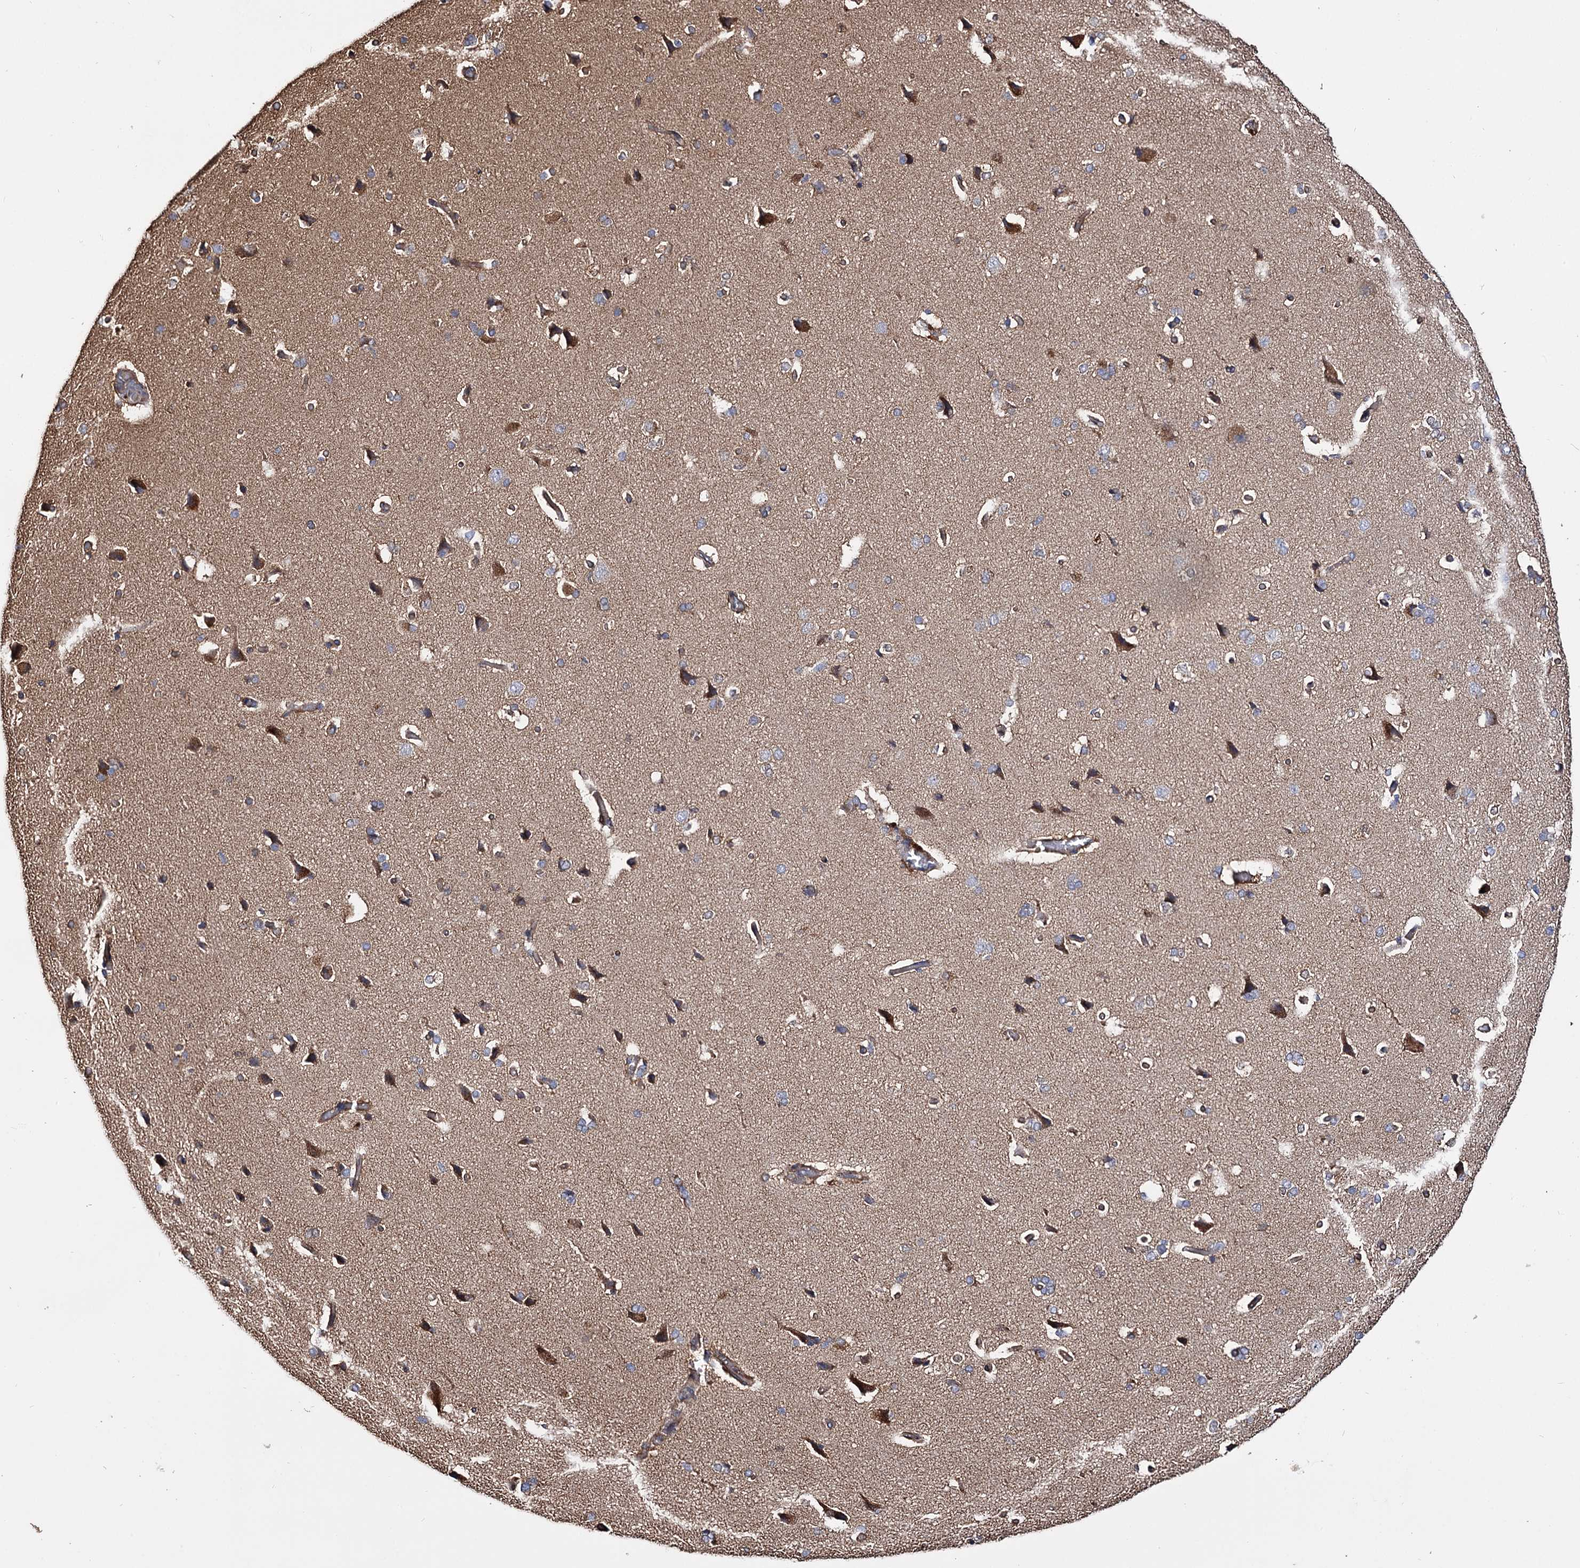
{"staining": {"intensity": "weak", "quantity": ">75%", "location": "cytoplasmic/membranous"}, "tissue": "cerebral cortex", "cell_type": "Endothelial cells", "image_type": "normal", "snomed": [{"axis": "morphology", "description": "Normal tissue, NOS"}, {"axis": "topography", "description": "Cerebral cortex"}], "caption": "This image demonstrates normal cerebral cortex stained with IHC to label a protein in brown. The cytoplasmic/membranous of endothelial cells show weak positivity for the protein. Nuclei are counter-stained blue.", "gene": "IDI1", "patient": {"sex": "male", "age": 62}}